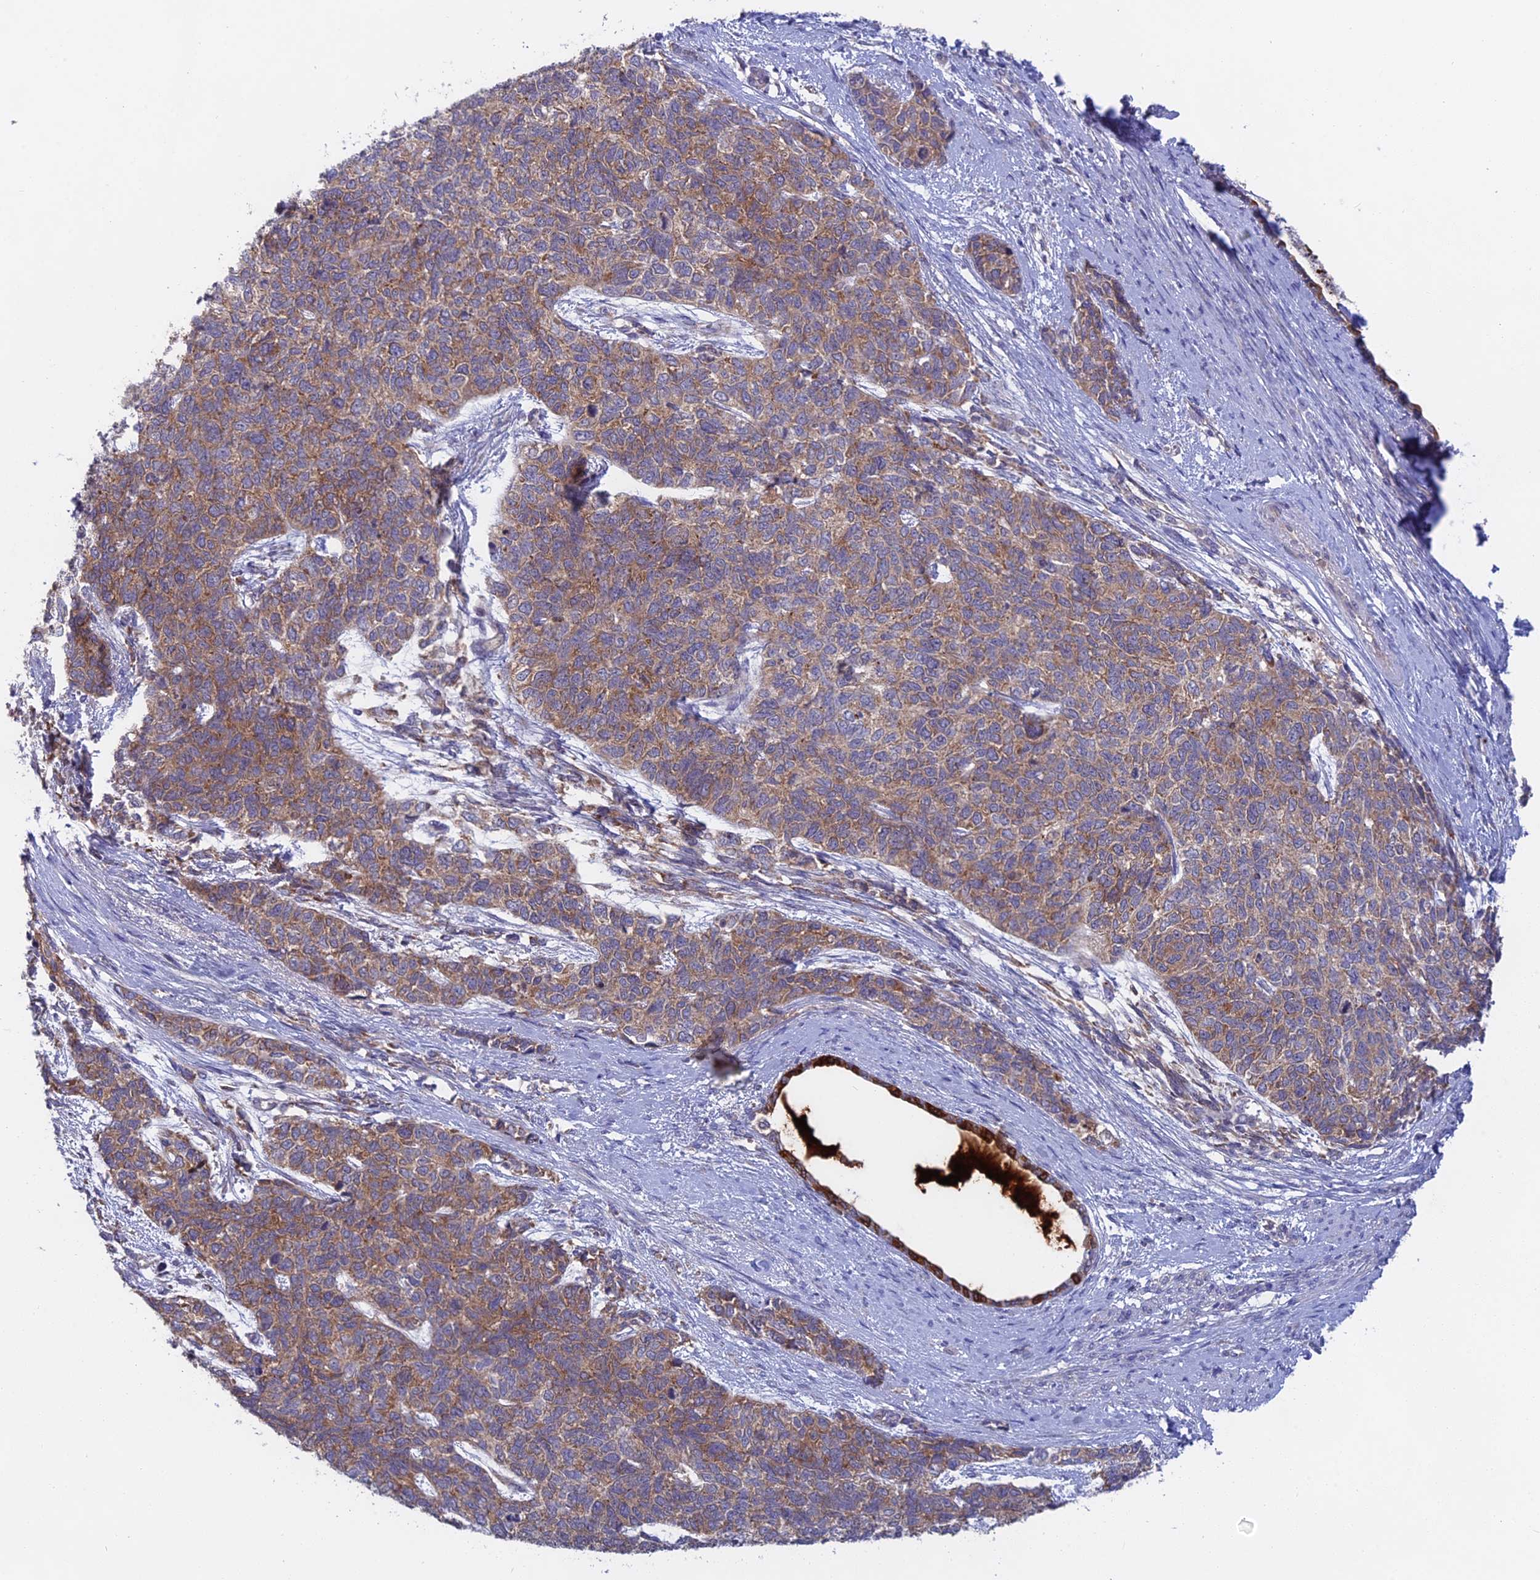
{"staining": {"intensity": "moderate", "quantity": ">75%", "location": "cytoplasmic/membranous"}, "tissue": "cervical cancer", "cell_type": "Tumor cells", "image_type": "cancer", "snomed": [{"axis": "morphology", "description": "Squamous cell carcinoma, NOS"}, {"axis": "topography", "description": "Cervix"}], "caption": "Protein expression analysis of cervical cancer (squamous cell carcinoma) exhibits moderate cytoplasmic/membranous staining in approximately >75% of tumor cells.", "gene": "TENT4B", "patient": {"sex": "female", "age": 63}}